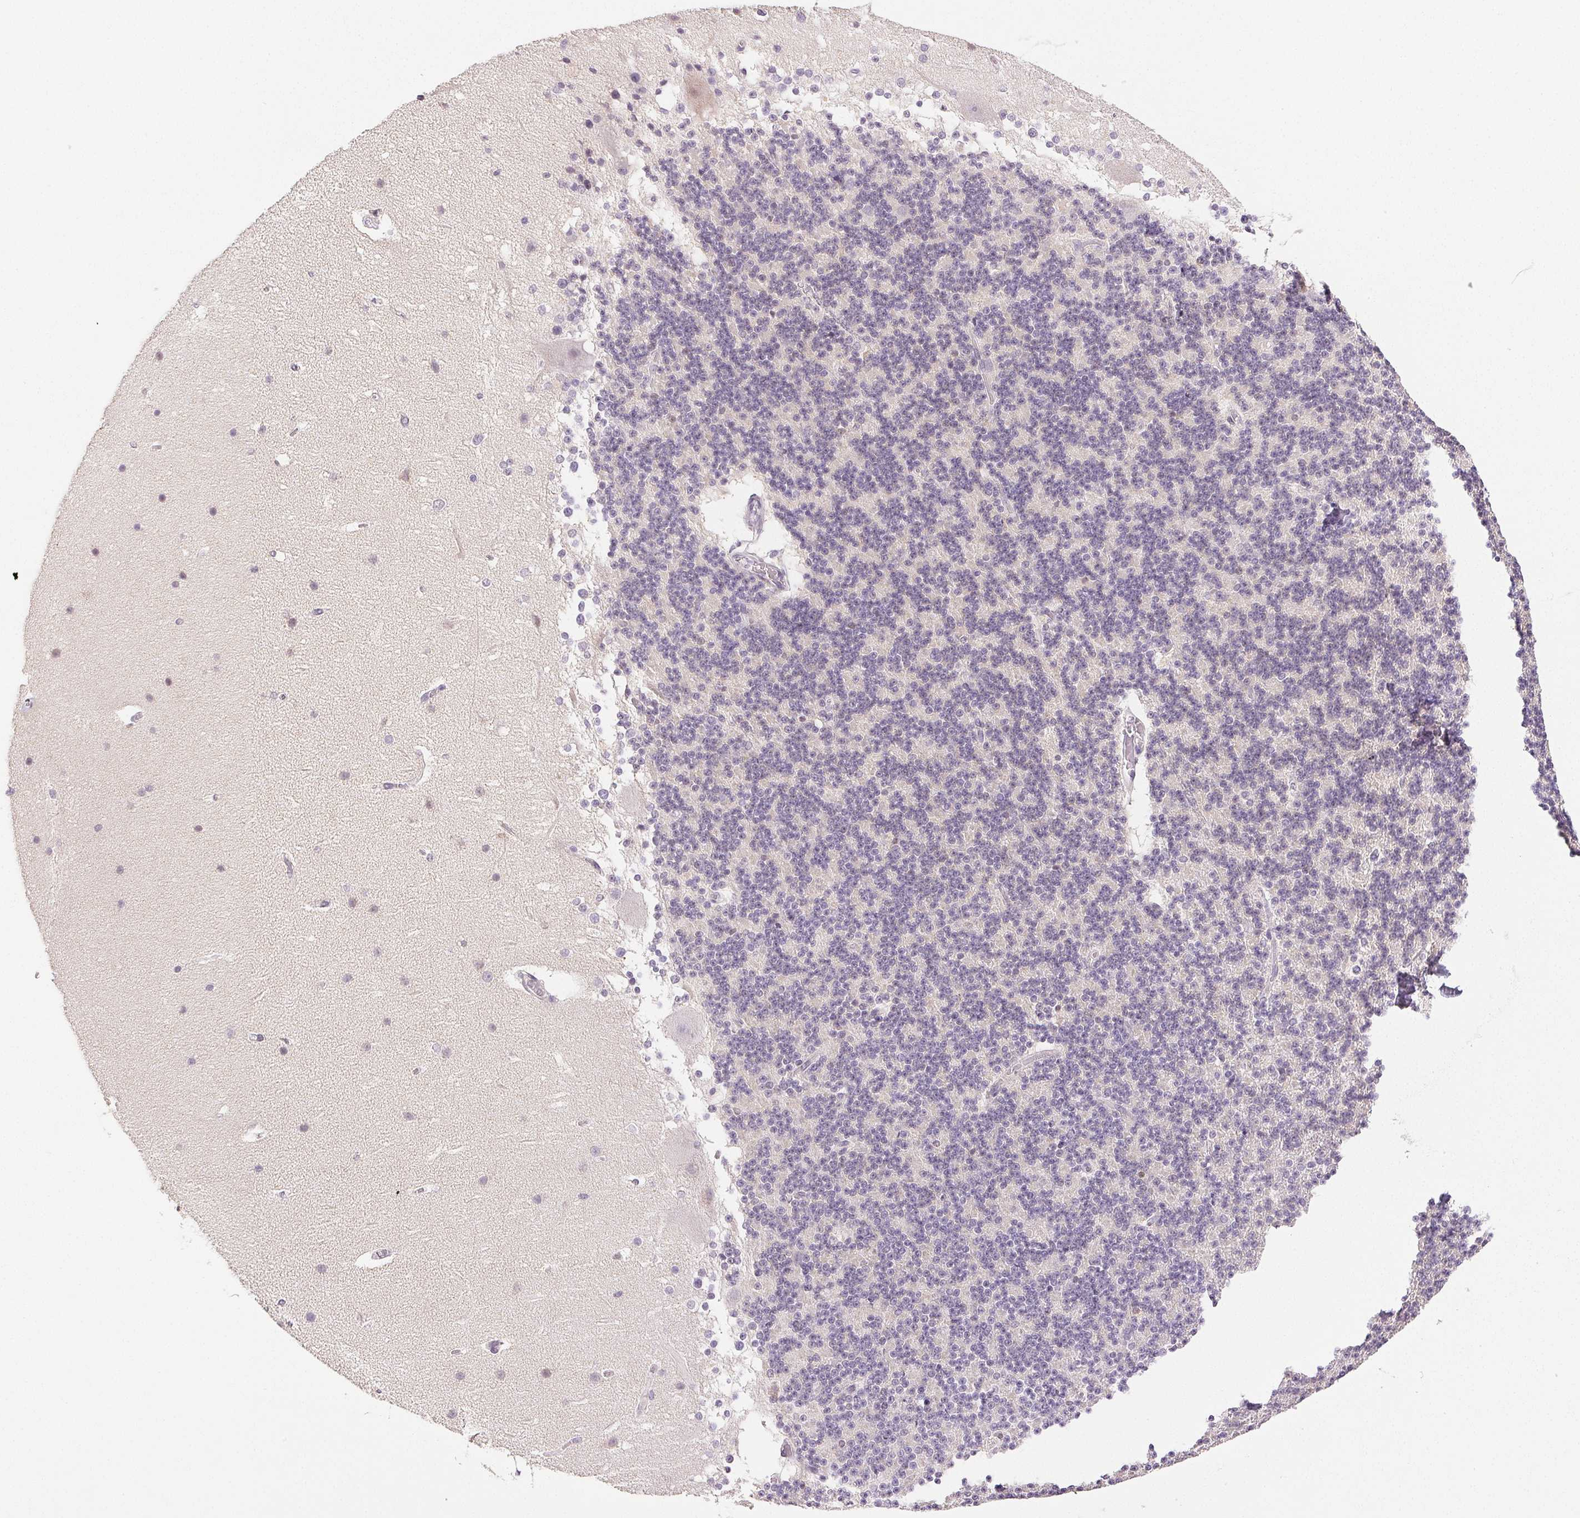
{"staining": {"intensity": "negative", "quantity": "none", "location": "none"}, "tissue": "cerebellum", "cell_type": "Cells in granular layer", "image_type": "normal", "snomed": [{"axis": "morphology", "description": "Normal tissue, NOS"}, {"axis": "topography", "description": "Cerebellum"}], "caption": "Unremarkable cerebellum was stained to show a protein in brown. There is no significant positivity in cells in granular layer. (Brightfield microscopy of DAB immunohistochemistry at high magnification).", "gene": "PLCB1", "patient": {"sex": "female", "age": 19}}